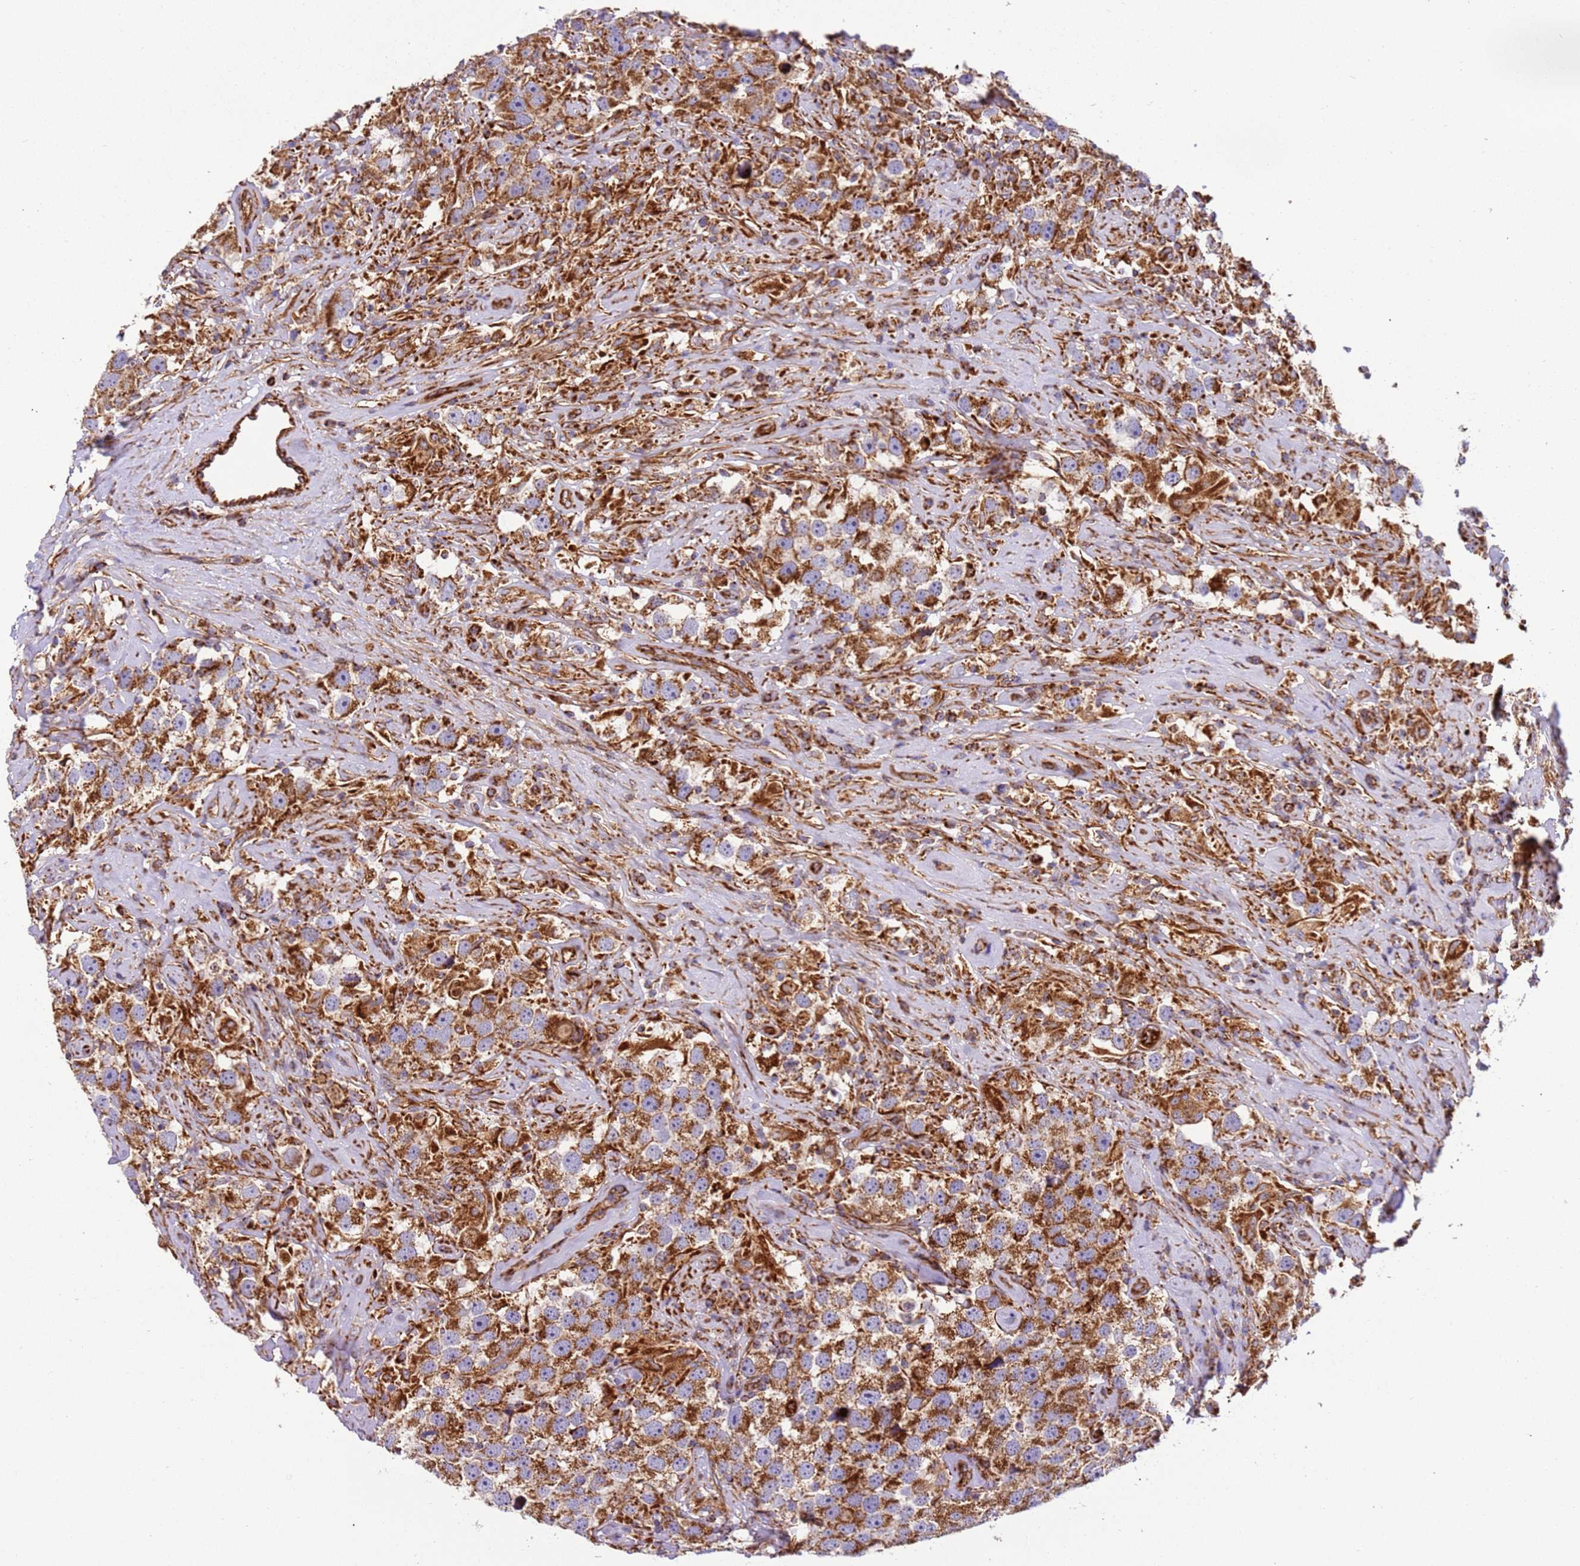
{"staining": {"intensity": "strong", "quantity": ">75%", "location": "cytoplasmic/membranous"}, "tissue": "testis cancer", "cell_type": "Tumor cells", "image_type": "cancer", "snomed": [{"axis": "morphology", "description": "Seminoma, NOS"}, {"axis": "topography", "description": "Testis"}], "caption": "Immunohistochemical staining of testis cancer (seminoma) demonstrates strong cytoplasmic/membranous protein positivity in approximately >75% of tumor cells. (DAB (3,3'-diaminobenzidine) IHC, brown staining for protein, blue staining for nuclei).", "gene": "MRPL20", "patient": {"sex": "male", "age": 49}}